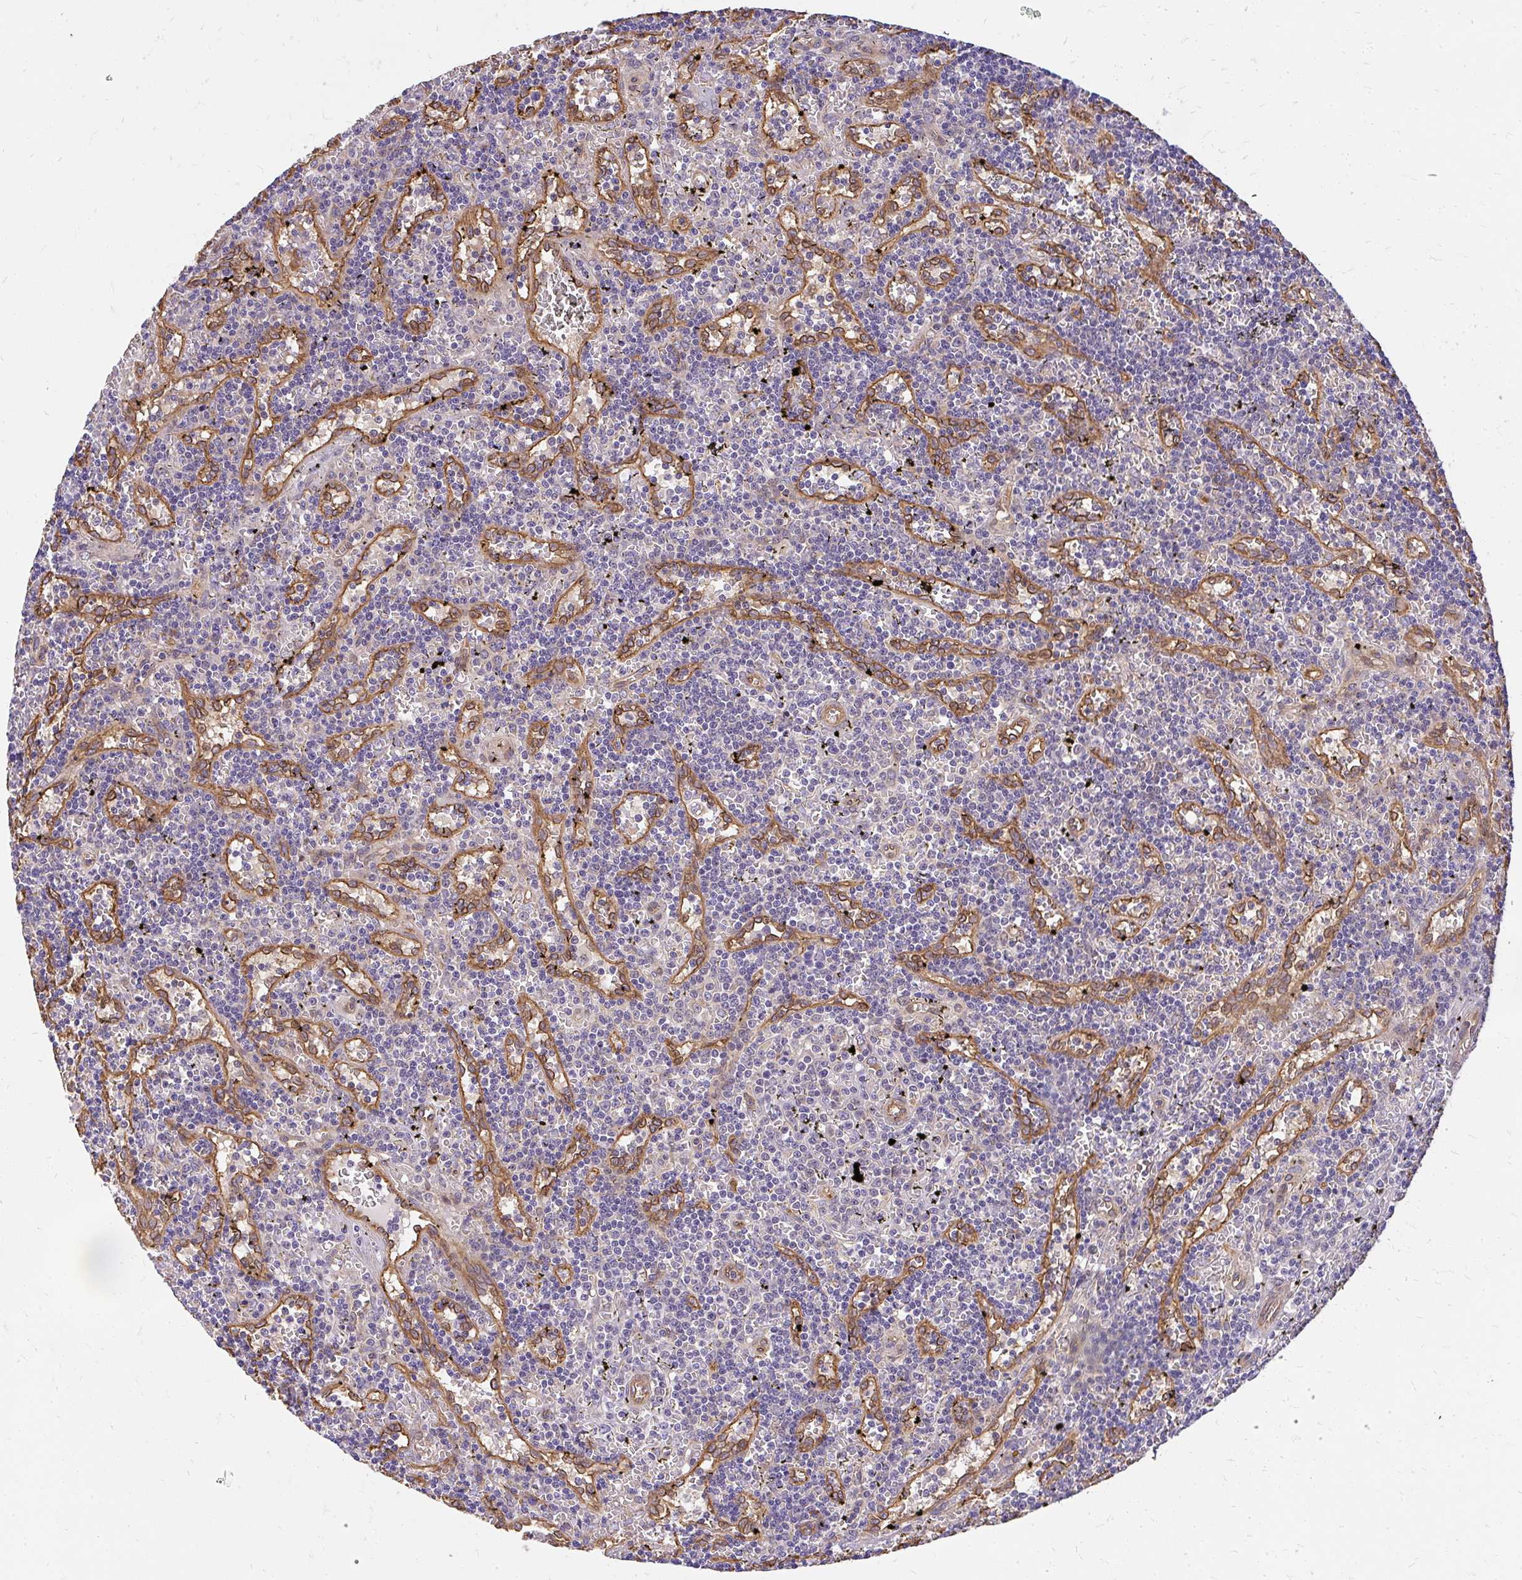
{"staining": {"intensity": "negative", "quantity": "none", "location": "none"}, "tissue": "lymphoma", "cell_type": "Tumor cells", "image_type": "cancer", "snomed": [{"axis": "morphology", "description": "Malignant lymphoma, non-Hodgkin's type, Low grade"}, {"axis": "topography", "description": "Spleen"}], "caption": "High power microscopy histopathology image of an immunohistochemistry (IHC) photomicrograph of low-grade malignant lymphoma, non-Hodgkin's type, revealing no significant expression in tumor cells.", "gene": "RSKR", "patient": {"sex": "male", "age": 60}}